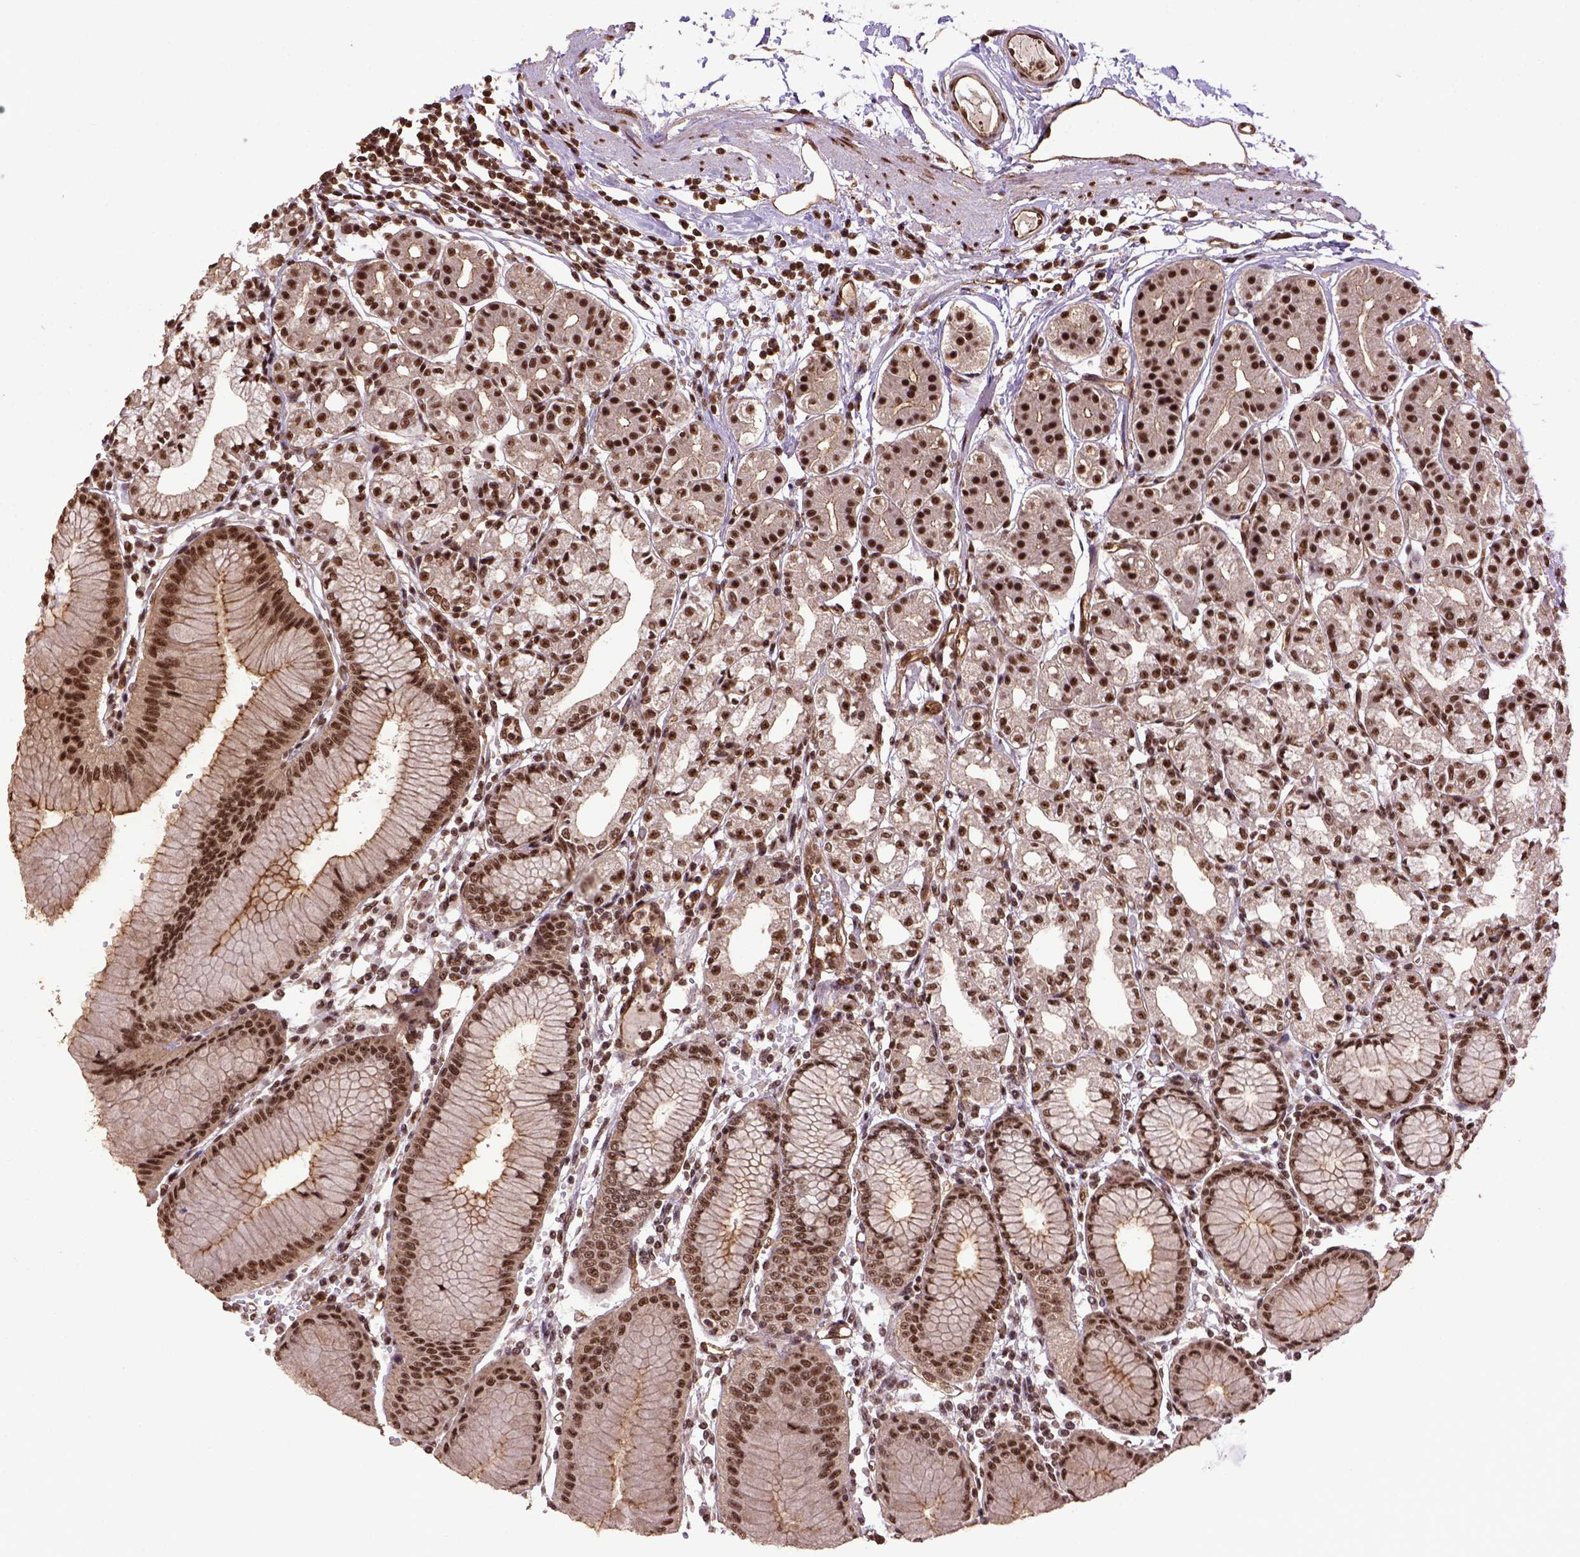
{"staining": {"intensity": "strong", "quantity": ">75%", "location": "nuclear"}, "tissue": "stomach", "cell_type": "Glandular cells", "image_type": "normal", "snomed": [{"axis": "morphology", "description": "Normal tissue, NOS"}, {"axis": "topography", "description": "Skeletal muscle"}, {"axis": "topography", "description": "Stomach"}], "caption": "Normal stomach displays strong nuclear staining in about >75% of glandular cells, visualized by immunohistochemistry.", "gene": "PPIG", "patient": {"sex": "female", "age": 57}}